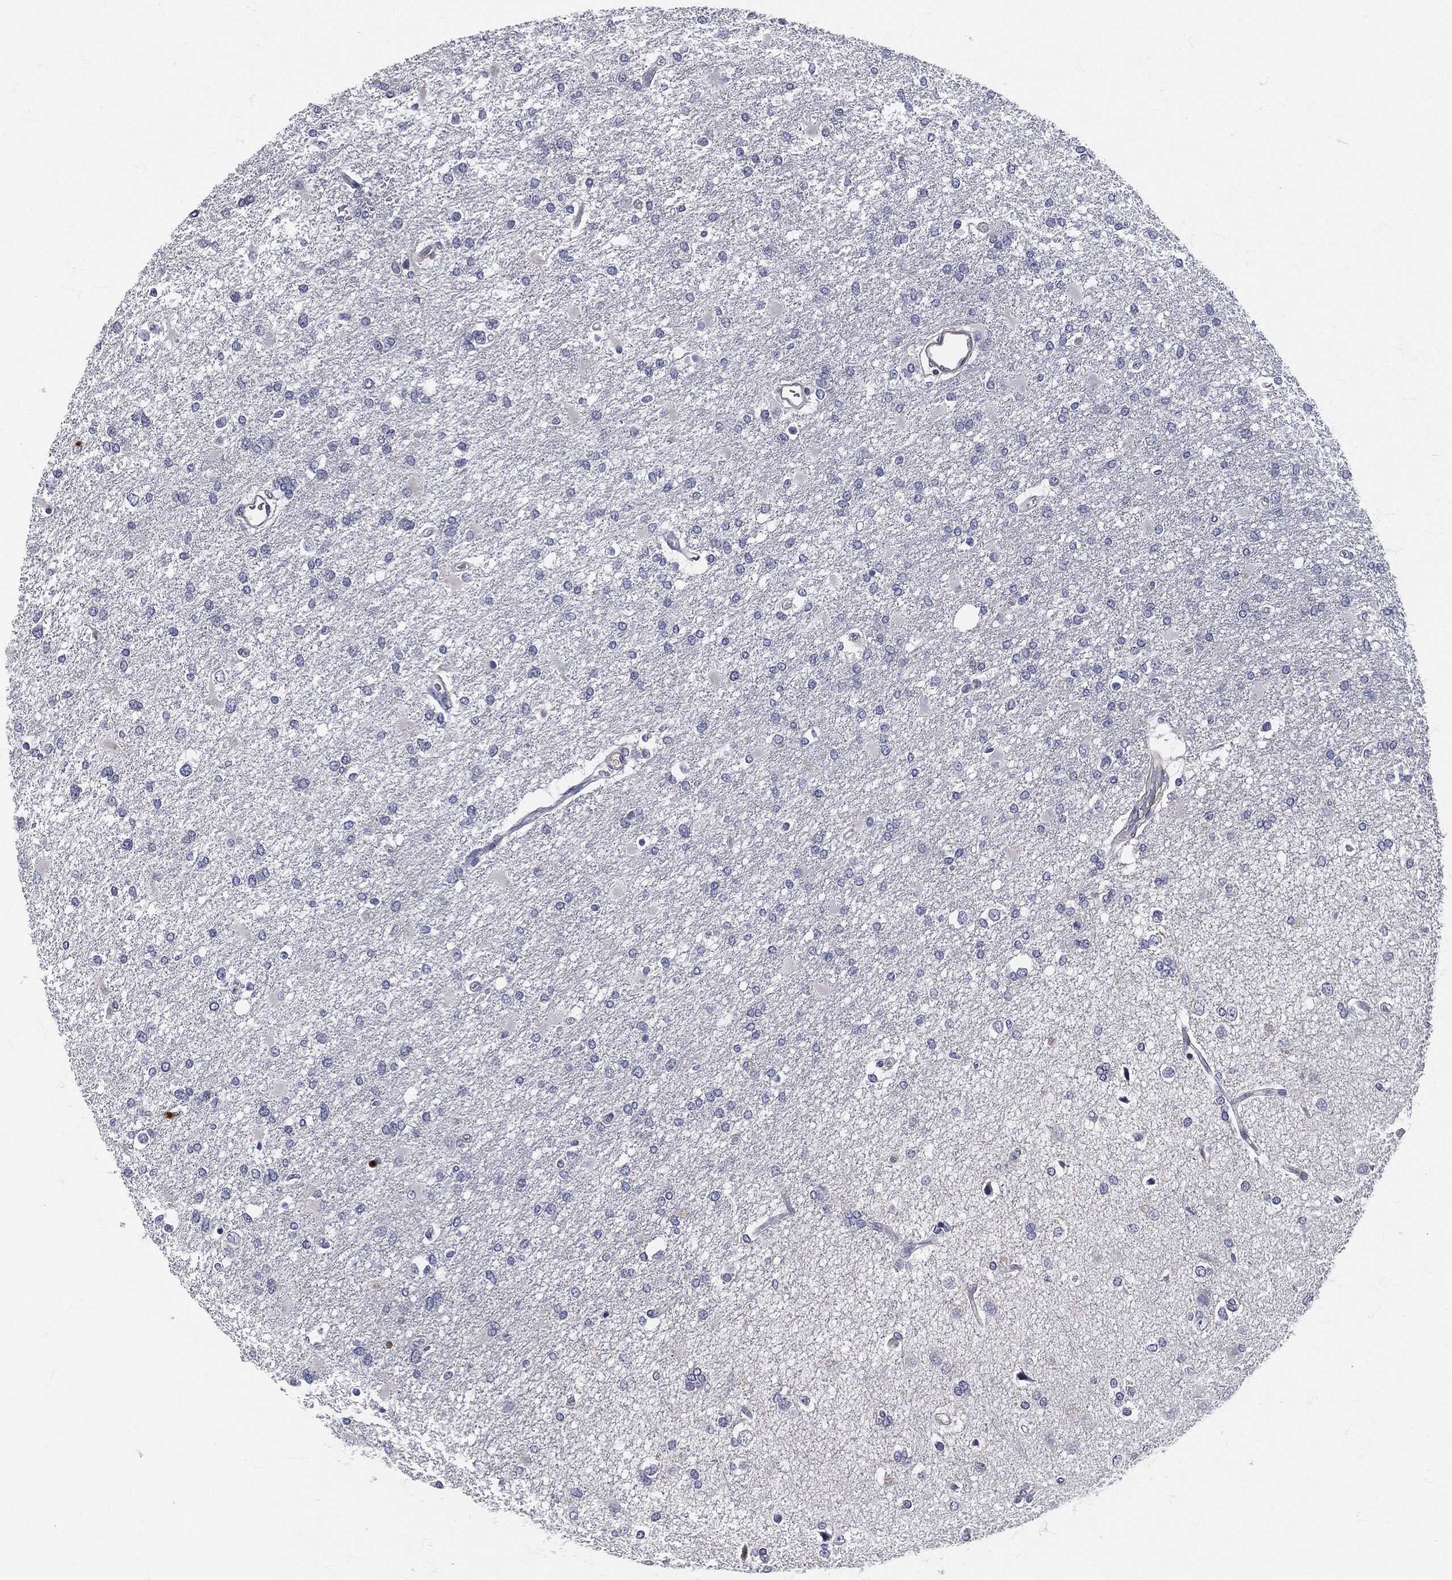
{"staining": {"intensity": "negative", "quantity": "none", "location": "none"}, "tissue": "glioma", "cell_type": "Tumor cells", "image_type": "cancer", "snomed": [{"axis": "morphology", "description": "Glioma, malignant, High grade"}, {"axis": "topography", "description": "Cerebral cortex"}], "caption": "This is an immunohistochemistry (IHC) photomicrograph of human glioma. There is no staining in tumor cells.", "gene": "MPO", "patient": {"sex": "male", "age": 79}}